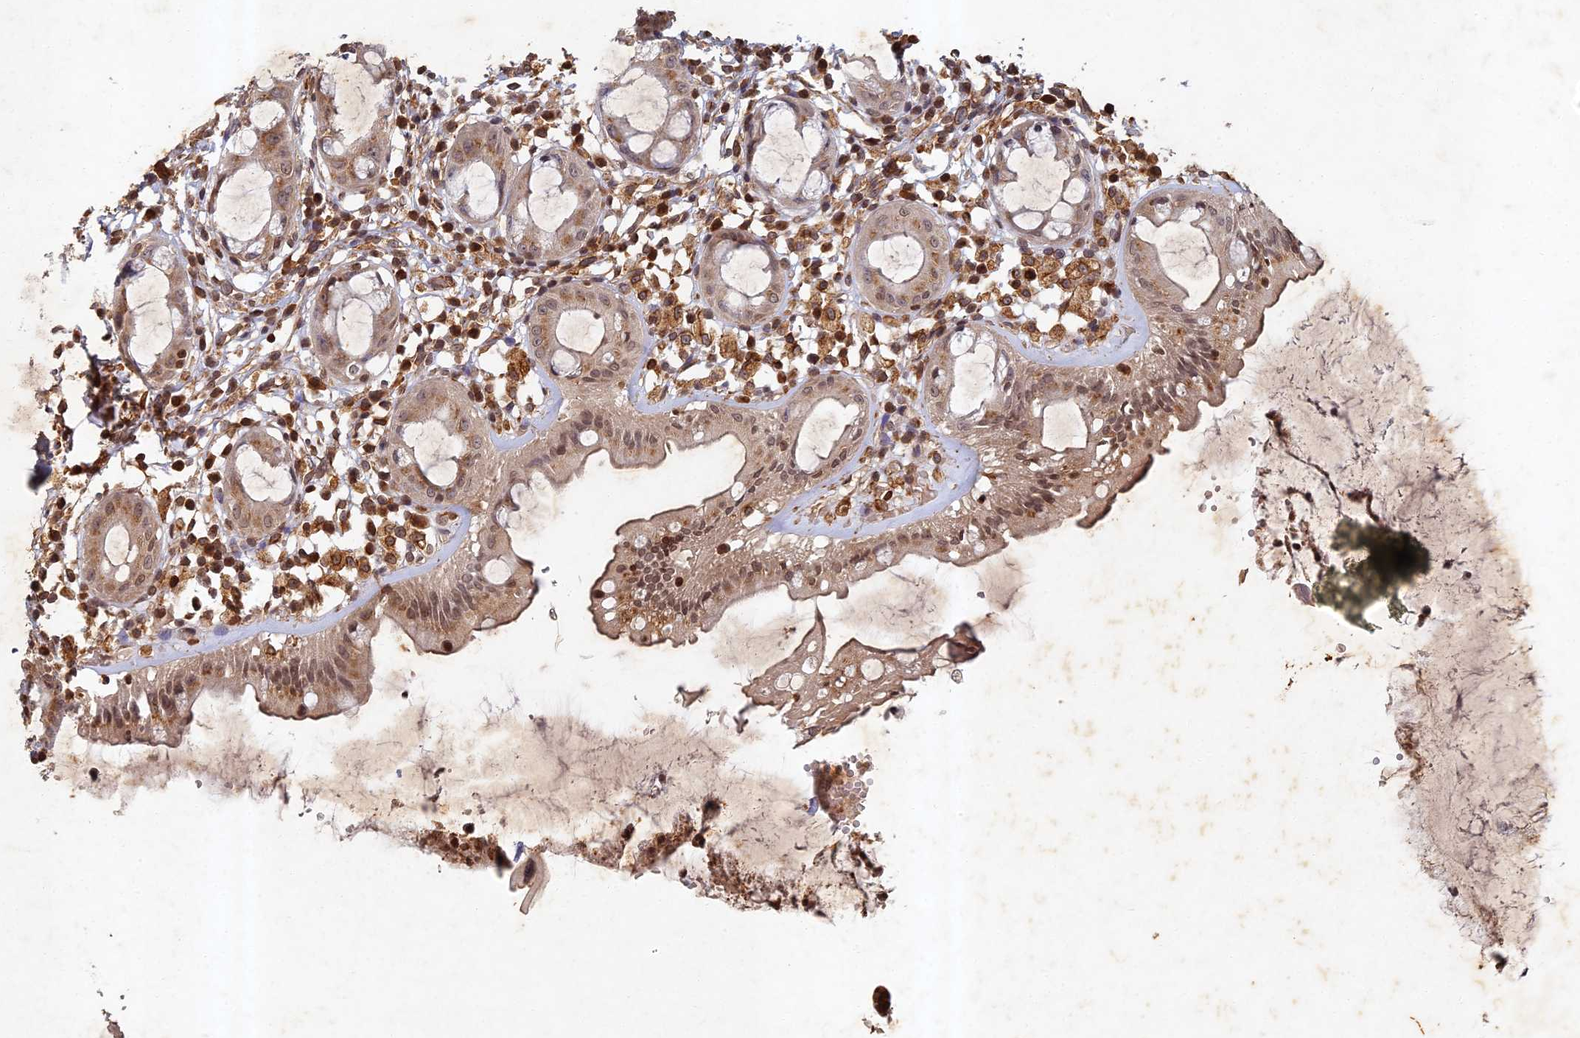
{"staining": {"intensity": "weak", "quantity": "25%-75%", "location": "cytoplasmic/membranous,nuclear"}, "tissue": "rectum", "cell_type": "Glandular cells", "image_type": "normal", "snomed": [{"axis": "morphology", "description": "Normal tissue, NOS"}, {"axis": "topography", "description": "Rectum"}], "caption": "This image displays benign rectum stained with IHC to label a protein in brown. The cytoplasmic/membranous,nuclear of glandular cells show weak positivity for the protein. Nuclei are counter-stained blue.", "gene": "ABCB10", "patient": {"sex": "female", "age": 57}}